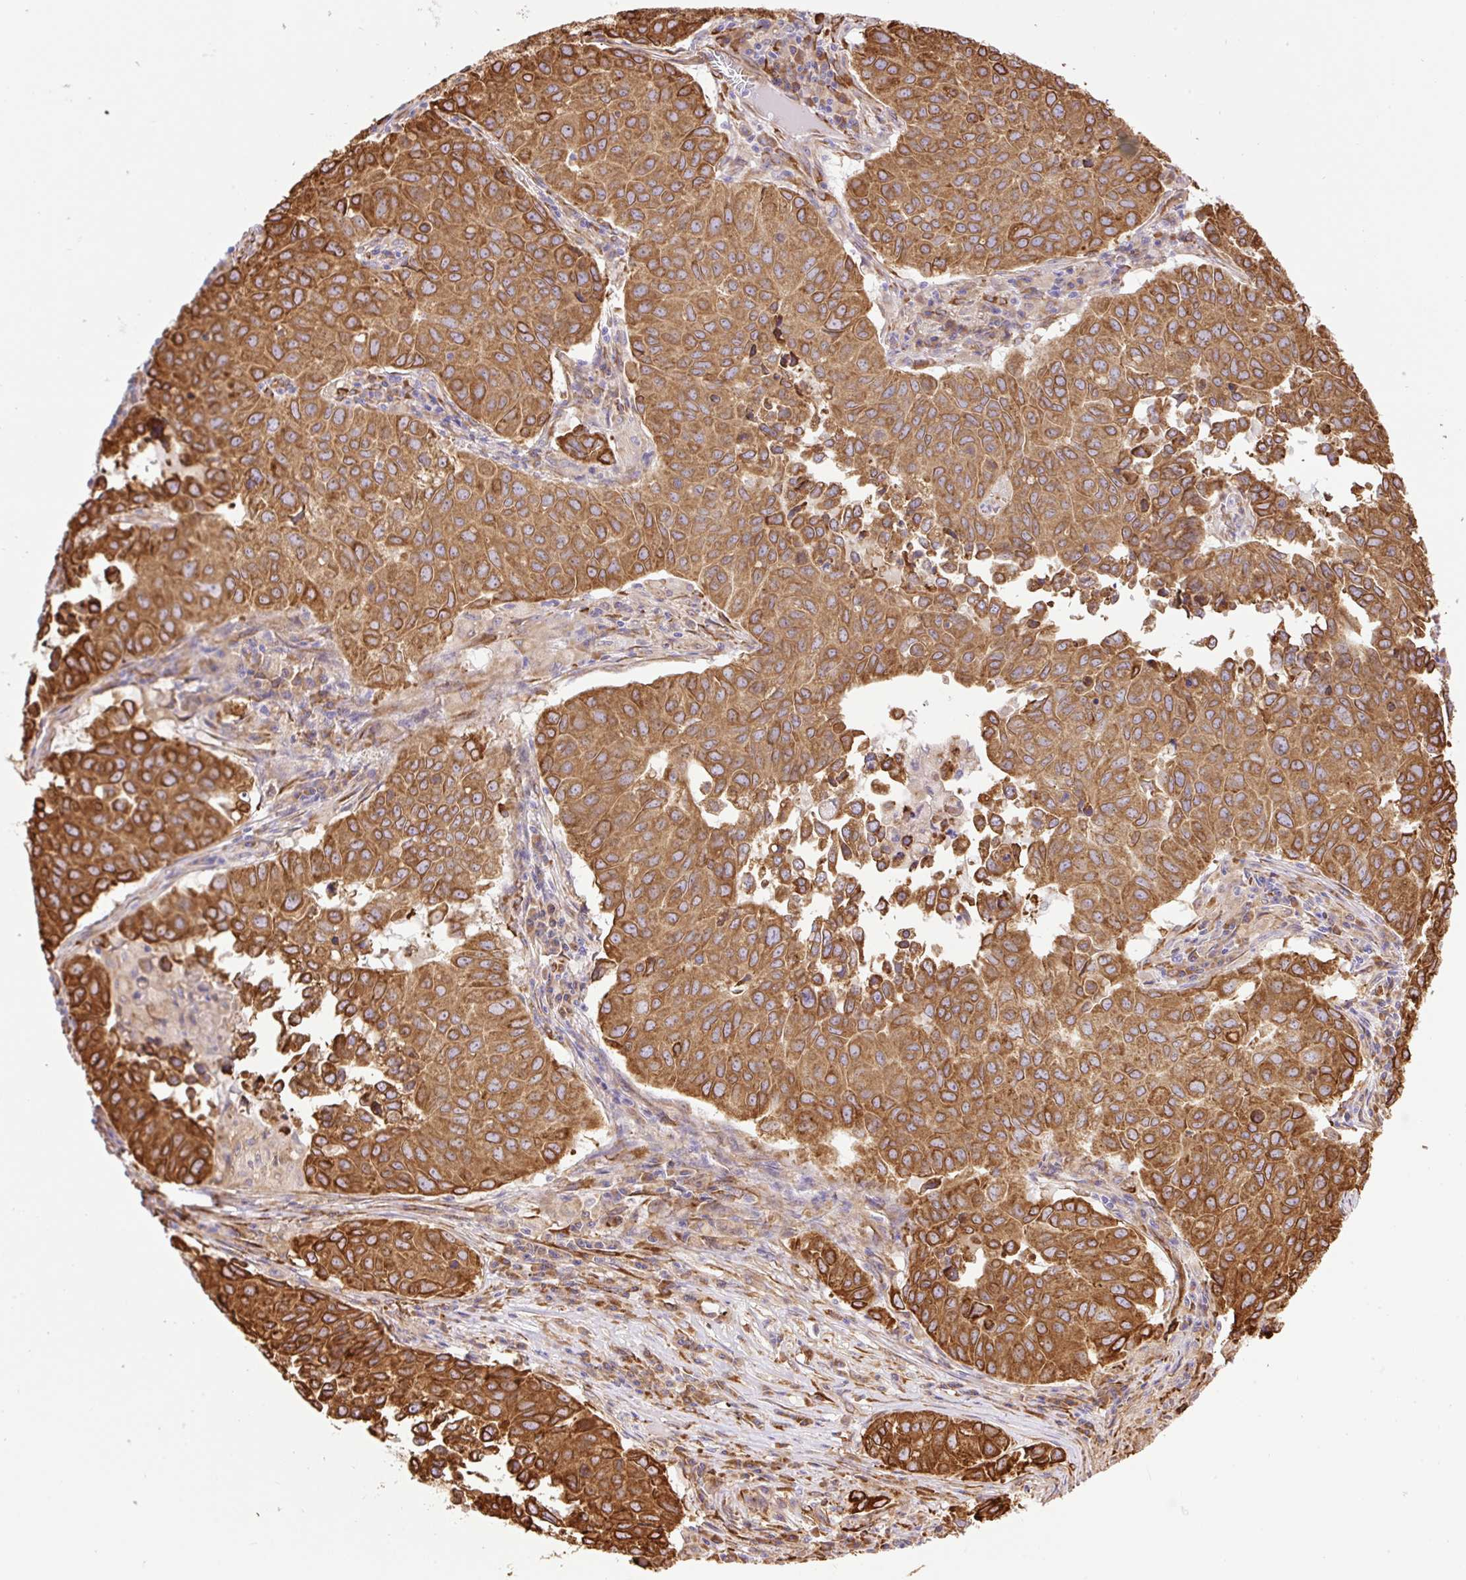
{"staining": {"intensity": "moderate", "quantity": ">75%", "location": "cytoplasmic/membranous"}, "tissue": "lung cancer", "cell_type": "Tumor cells", "image_type": "cancer", "snomed": [{"axis": "morphology", "description": "Adenocarcinoma, NOS"}, {"axis": "topography", "description": "Lung"}], "caption": "IHC photomicrograph of neoplastic tissue: lung cancer (adenocarcinoma) stained using immunohistochemistry shows medium levels of moderate protein expression localized specifically in the cytoplasmic/membranous of tumor cells, appearing as a cytoplasmic/membranous brown color.", "gene": "RAB30", "patient": {"sex": "female", "age": 50}}